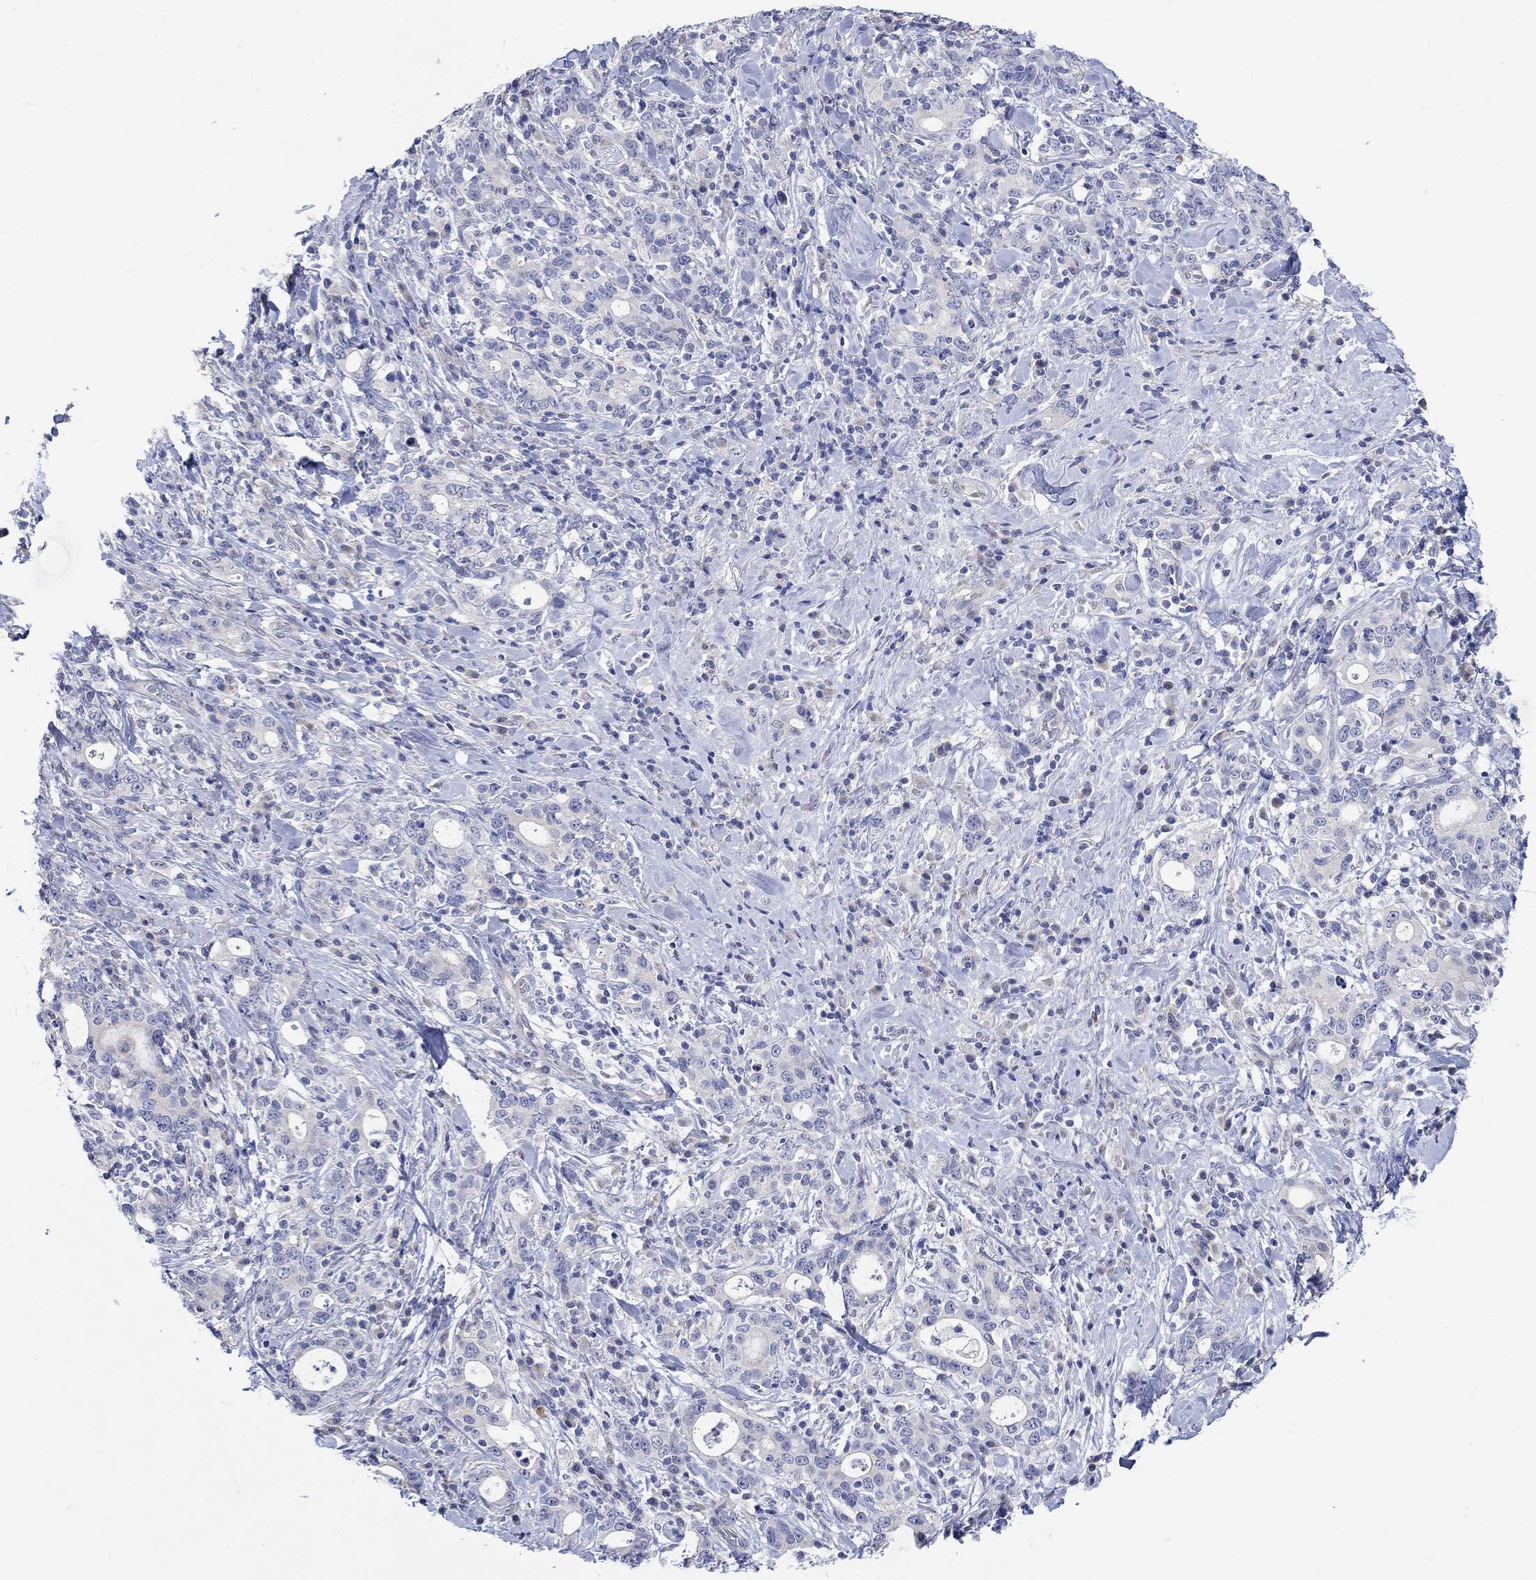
{"staining": {"intensity": "negative", "quantity": "none", "location": "none"}, "tissue": "stomach cancer", "cell_type": "Tumor cells", "image_type": "cancer", "snomed": [{"axis": "morphology", "description": "Adenocarcinoma, NOS"}, {"axis": "topography", "description": "Stomach"}], "caption": "High power microscopy histopathology image of an immunohistochemistry (IHC) micrograph of stomach adenocarcinoma, revealing no significant positivity in tumor cells. (DAB (3,3'-diaminobenzidine) IHC with hematoxylin counter stain).", "gene": "KRT222", "patient": {"sex": "male", "age": 79}}